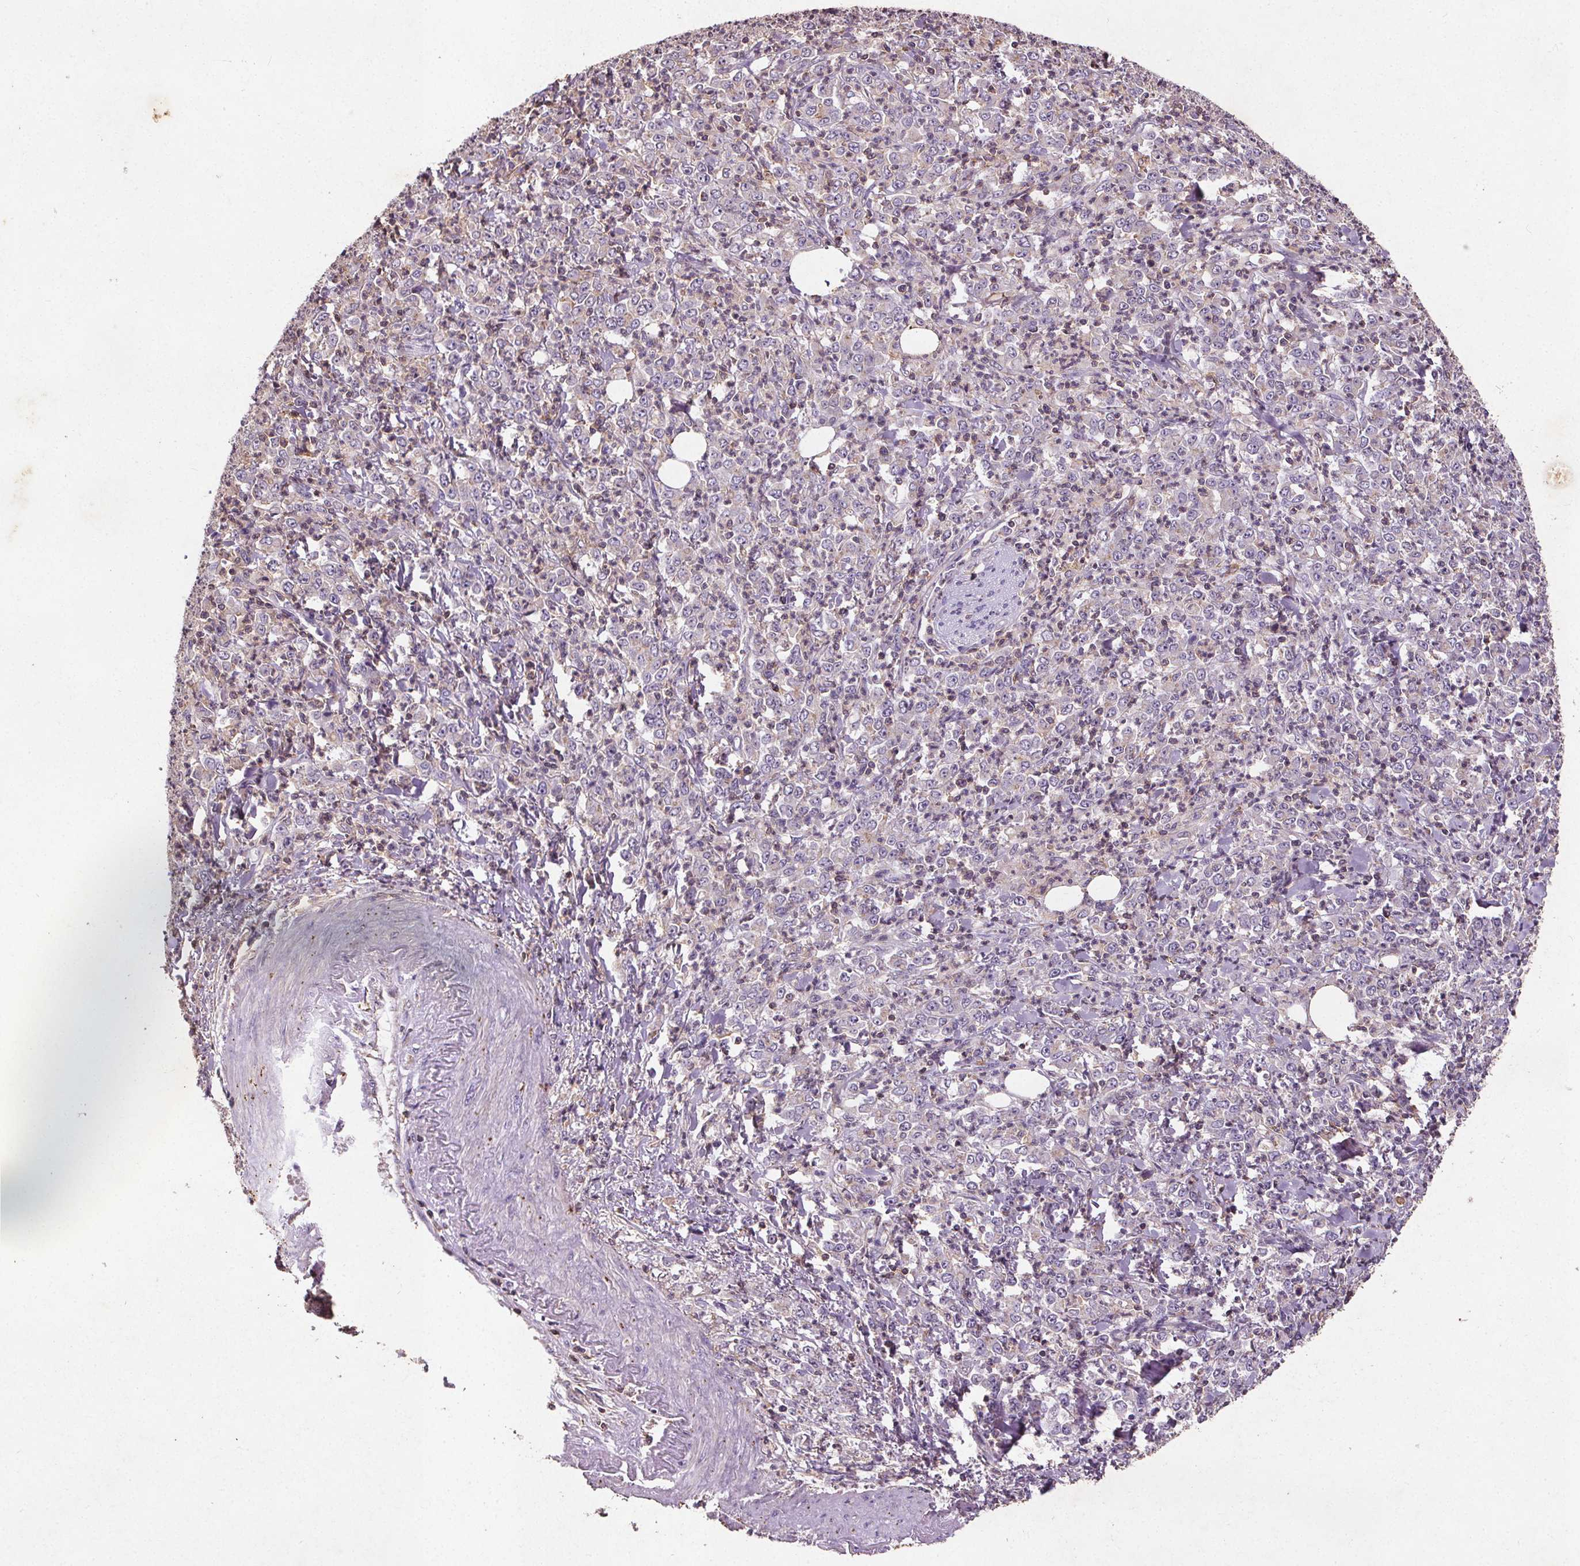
{"staining": {"intensity": "negative", "quantity": "none", "location": "none"}, "tissue": "stomach cancer", "cell_type": "Tumor cells", "image_type": "cancer", "snomed": [{"axis": "morphology", "description": "Adenocarcinoma, NOS"}, {"axis": "topography", "description": "Stomach, lower"}], "caption": "Immunohistochemistry photomicrograph of neoplastic tissue: human stomach cancer (adenocarcinoma) stained with DAB (3,3'-diaminobenzidine) demonstrates no significant protein staining in tumor cells.", "gene": "C19orf84", "patient": {"sex": "female", "age": 71}}